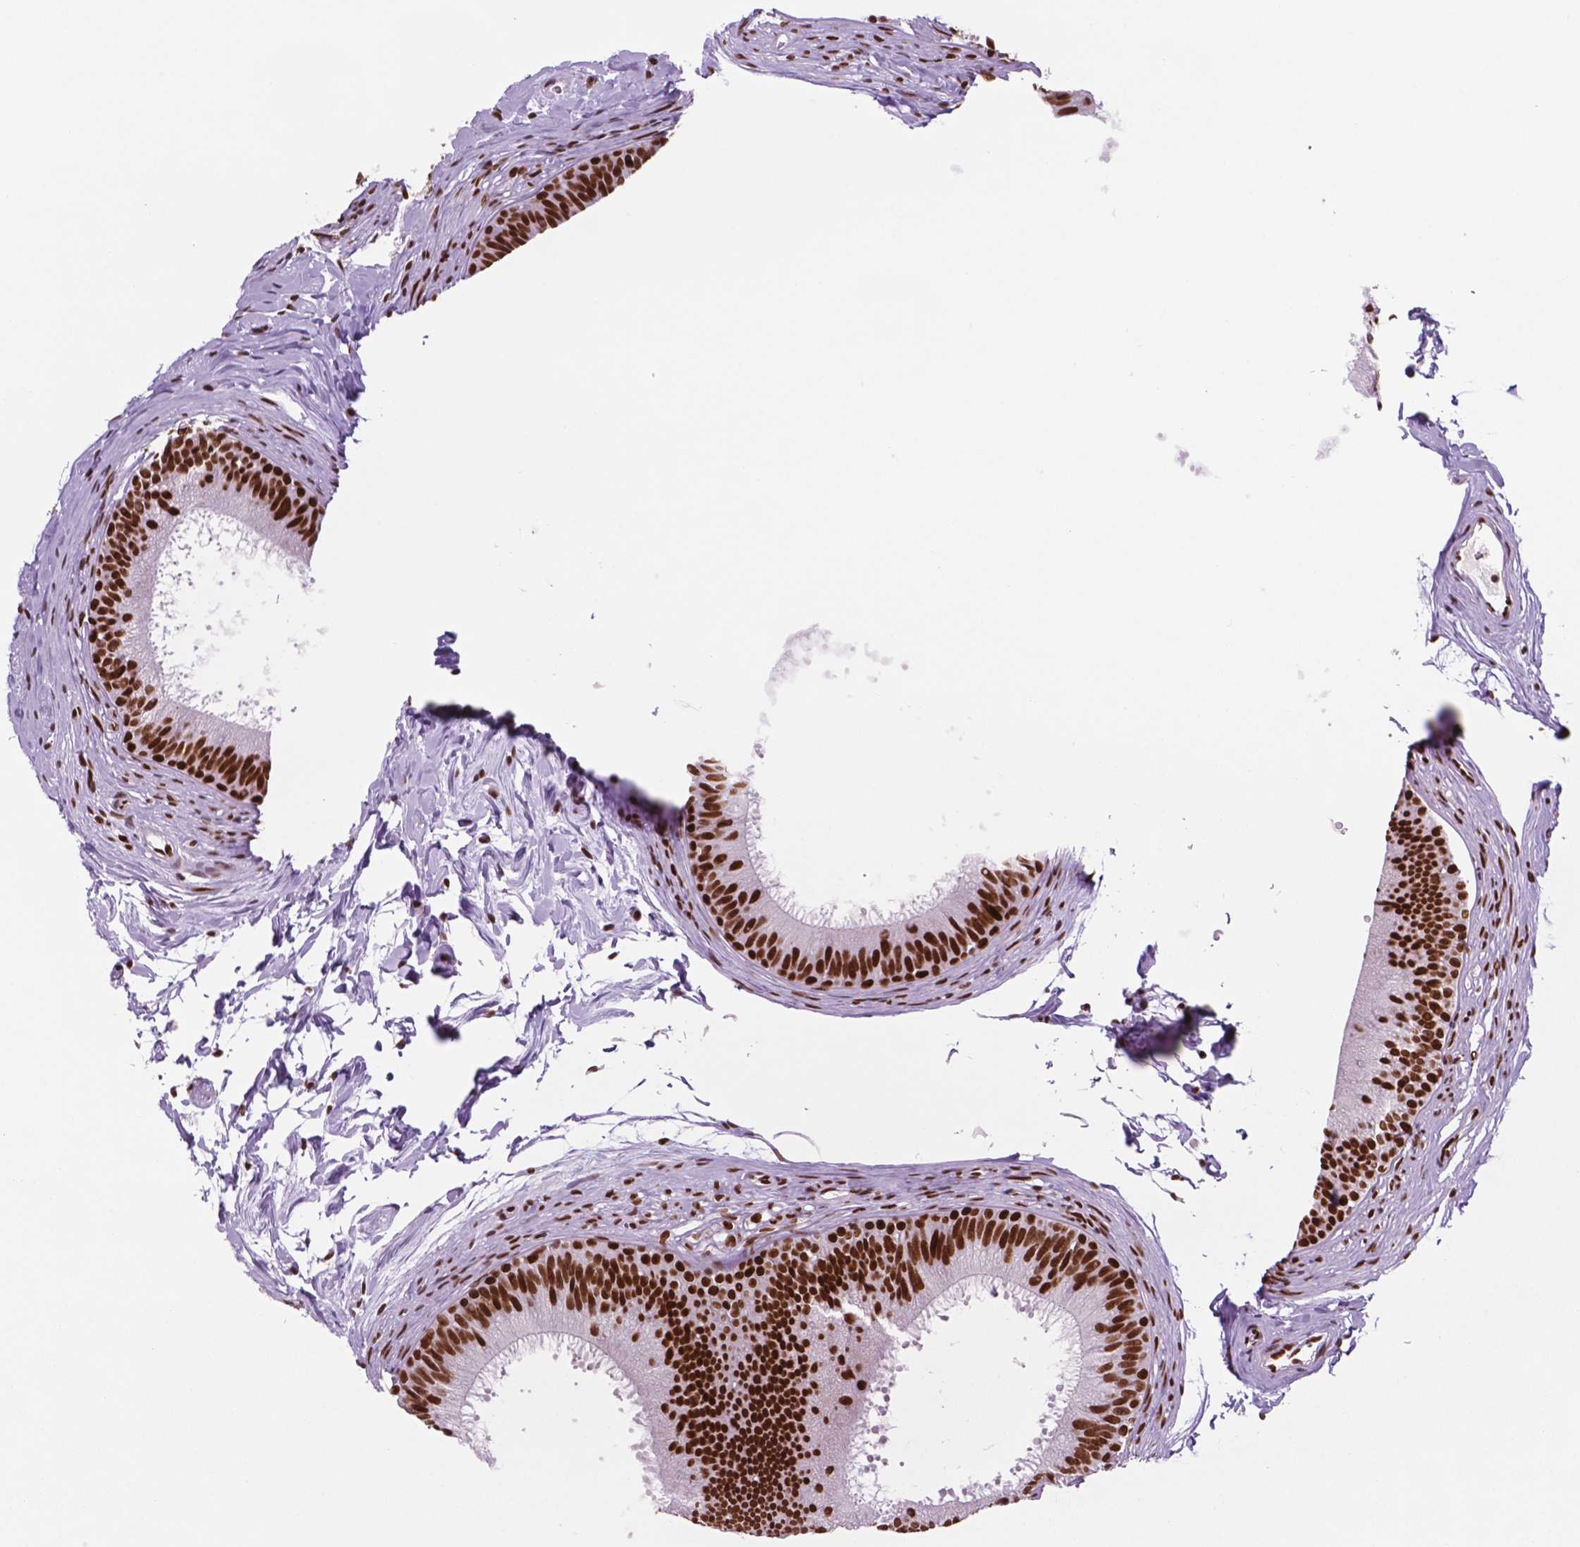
{"staining": {"intensity": "strong", "quantity": ">75%", "location": "nuclear"}, "tissue": "epididymis", "cell_type": "Glandular cells", "image_type": "normal", "snomed": [{"axis": "morphology", "description": "Normal tissue, NOS"}, {"axis": "topography", "description": "Epididymis"}], "caption": "This is an image of immunohistochemistry (IHC) staining of normal epididymis, which shows strong staining in the nuclear of glandular cells.", "gene": "MSH6", "patient": {"sex": "male", "age": 24}}